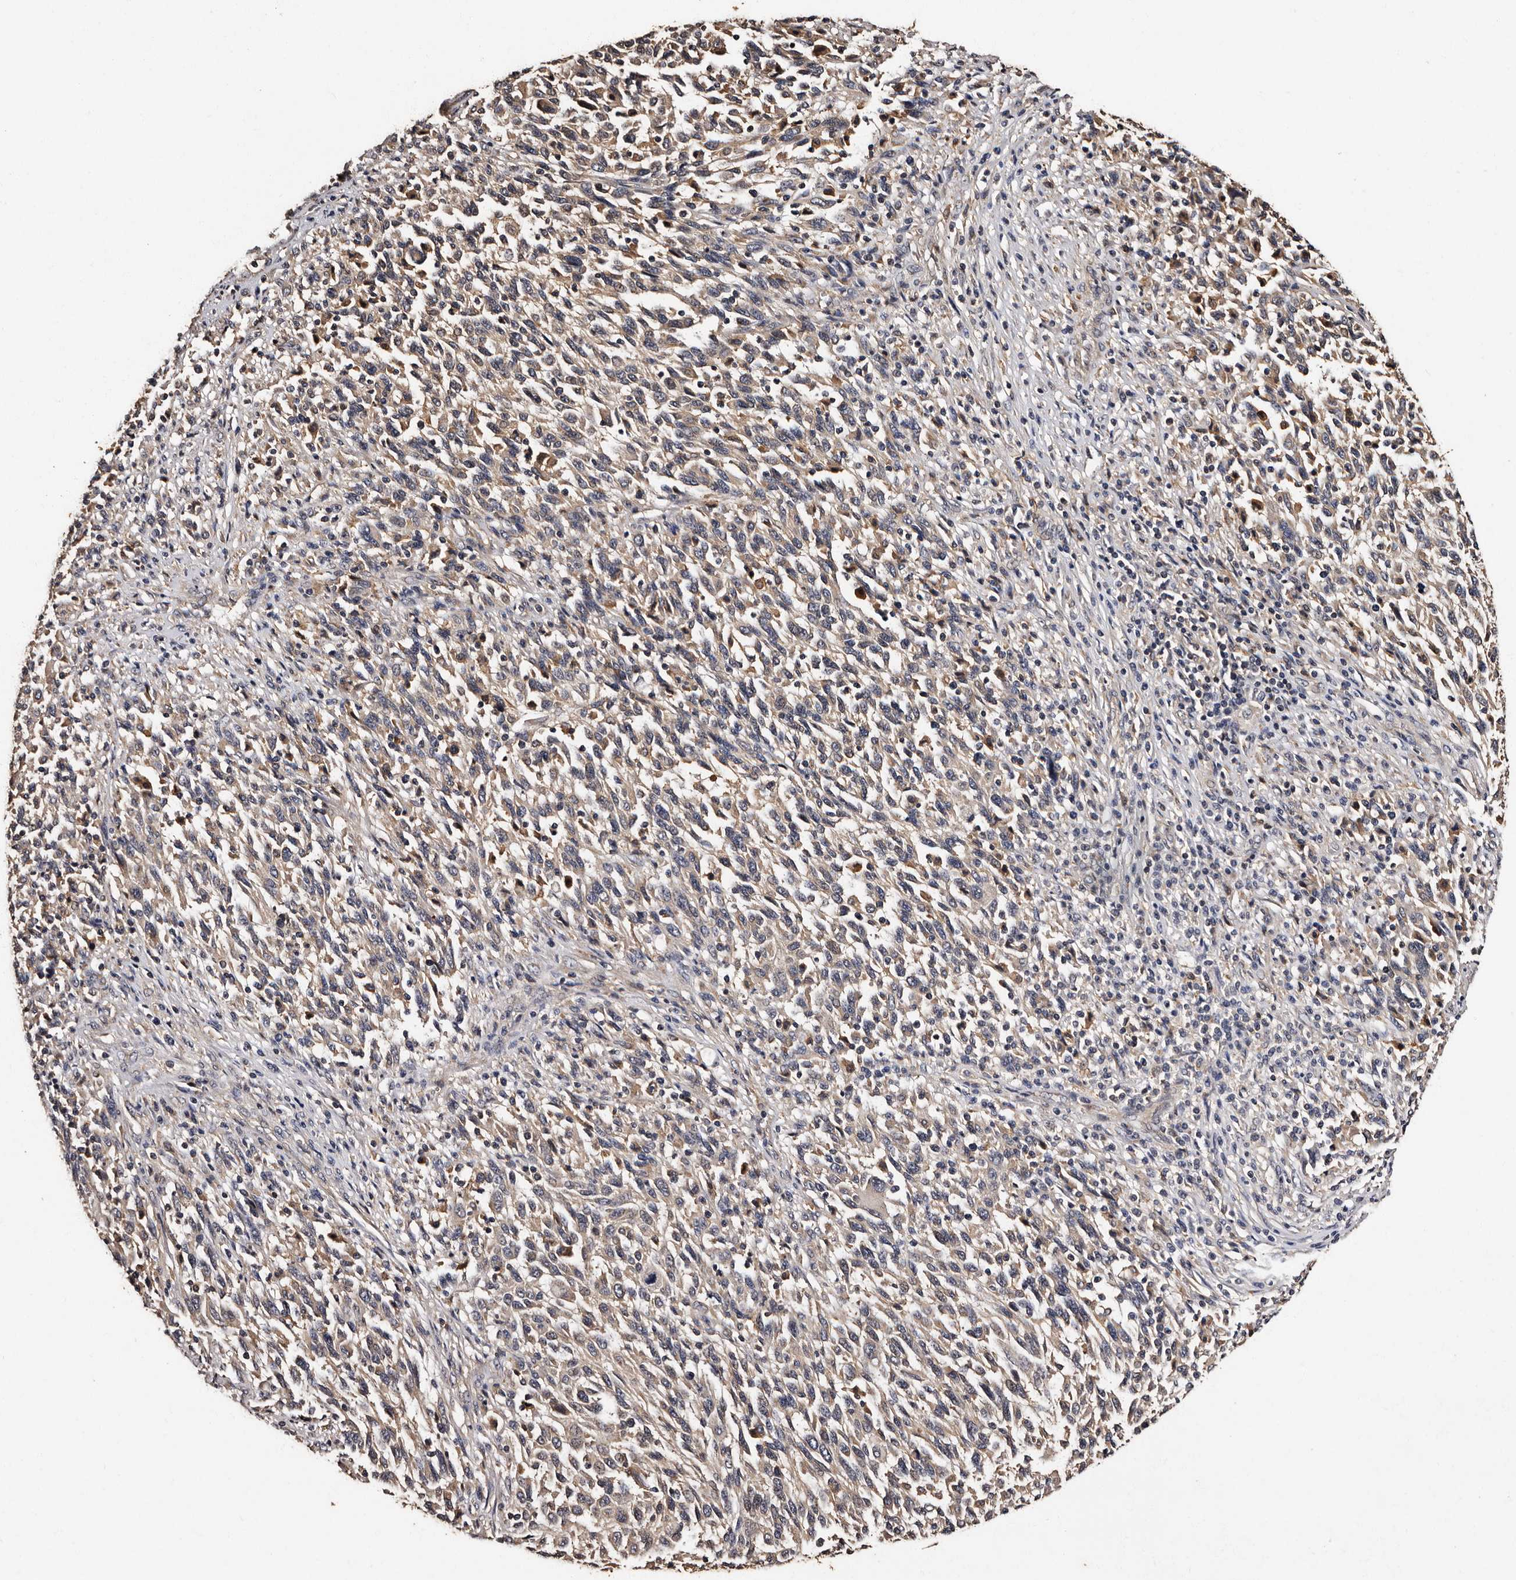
{"staining": {"intensity": "weak", "quantity": "25%-75%", "location": "cytoplasmic/membranous"}, "tissue": "melanoma", "cell_type": "Tumor cells", "image_type": "cancer", "snomed": [{"axis": "morphology", "description": "Malignant melanoma, Metastatic site"}, {"axis": "topography", "description": "Lymph node"}], "caption": "This photomicrograph shows IHC staining of malignant melanoma (metastatic site), with low weak cytoplasmic/membranous staining in about 25%-75% of tumor cells.", "gene": "ADCK5", "patient": {"sex": "male", "age": 61}}